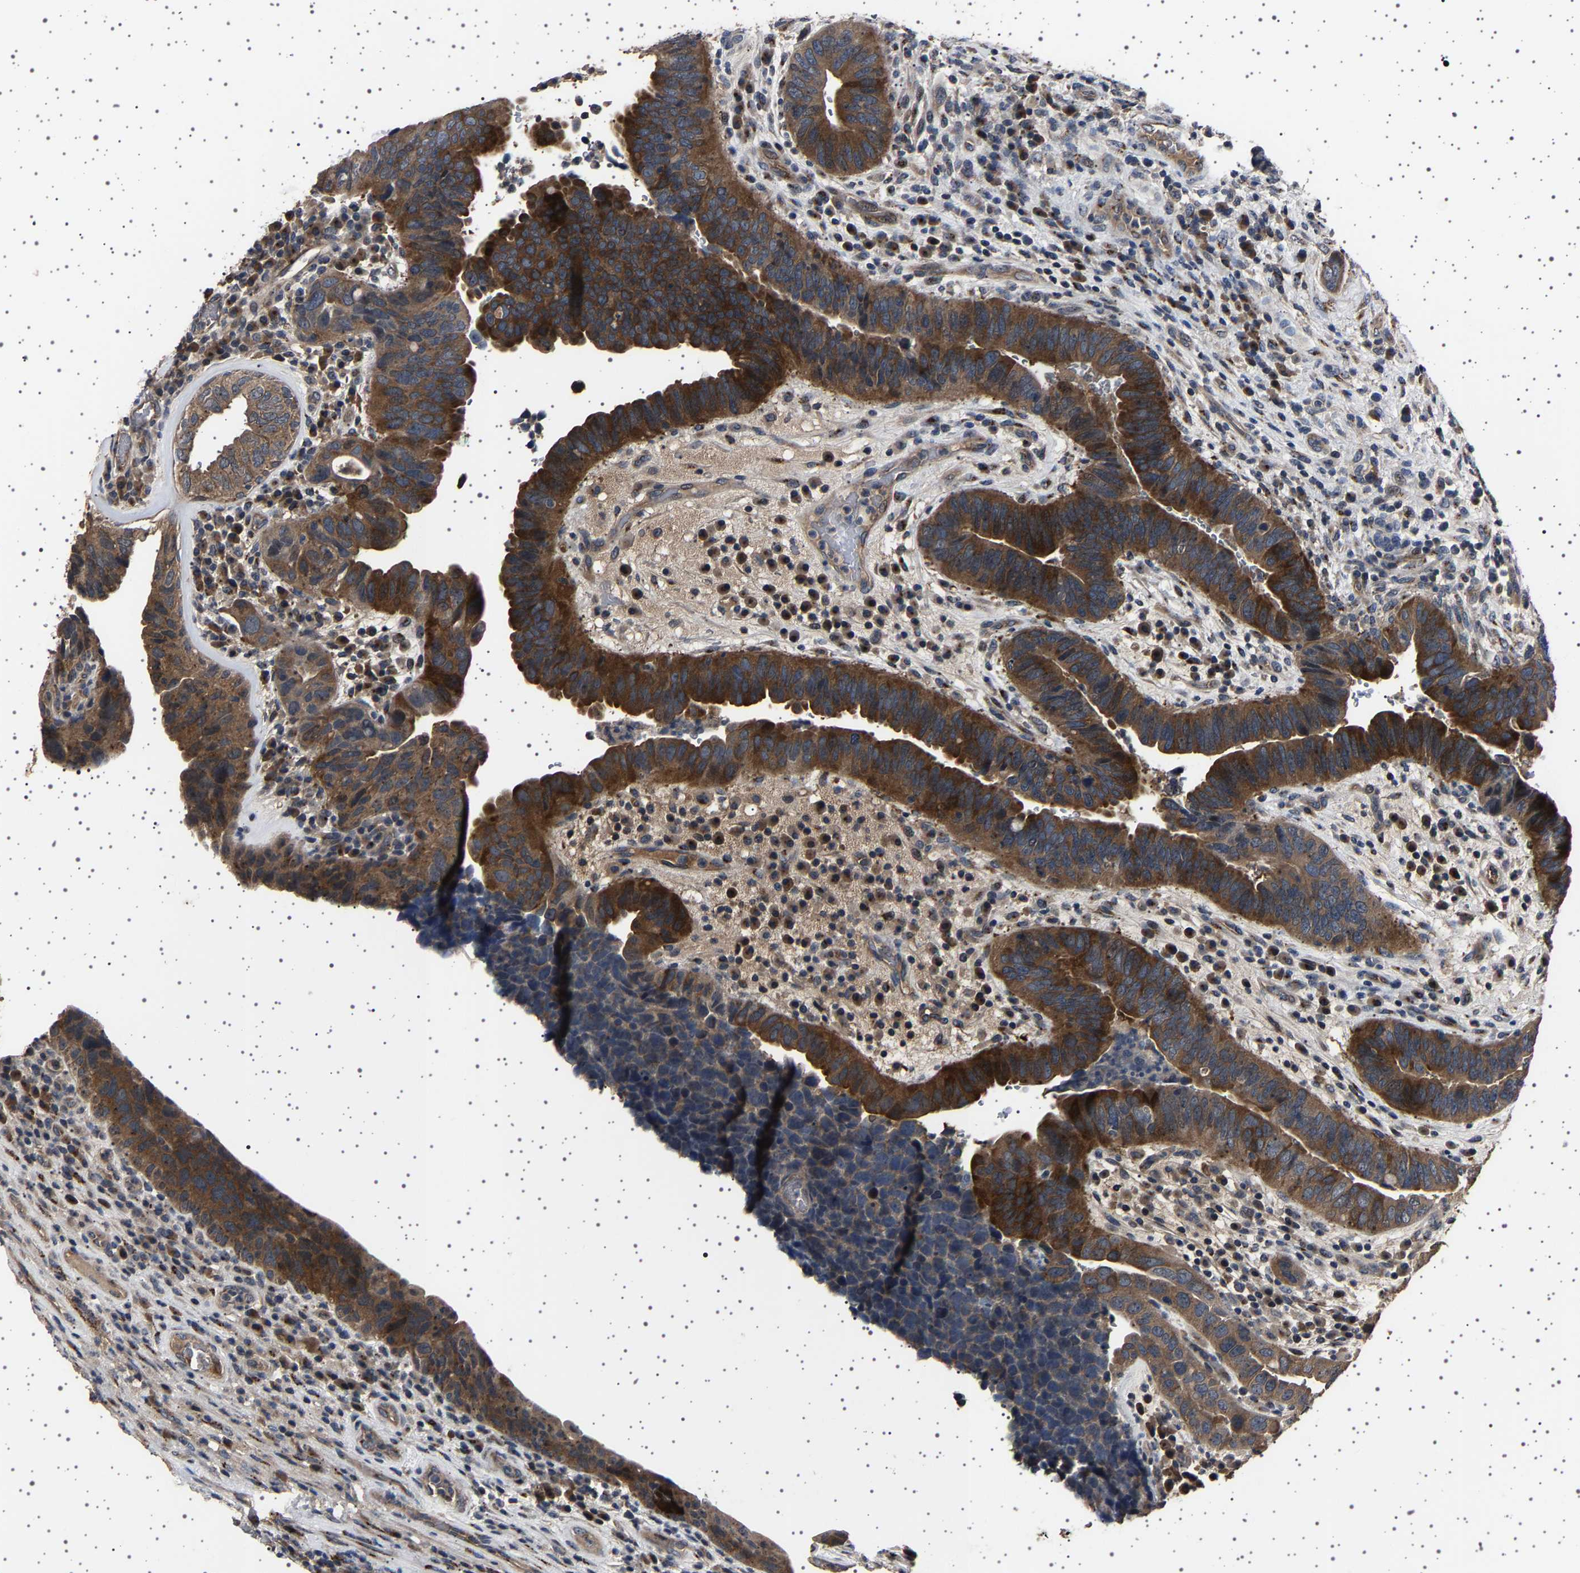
{"staining": {"intensity": "strong", "quantity": "25%-75%", "location": "cytoplasmic/membranous"}, "tissue": "urothelial cancer", "cell_type": "Tumor cells", "image_type": "cancer", "snomed": [{"axis": "morphology", "description": "Urothelial carcinoma, High grade"}, {"axis": "topography", "description": "Urinary bladder"}], "caption": "Immunohistochemical staining of urothelial carcinoma (high-grade) demonstrates strong cytoplasmic/membranous protein staining in approximately 25%-75% of tumor cells.", "gene": "NCKAP1", "patient": {"sex": "female", "age": 82}}